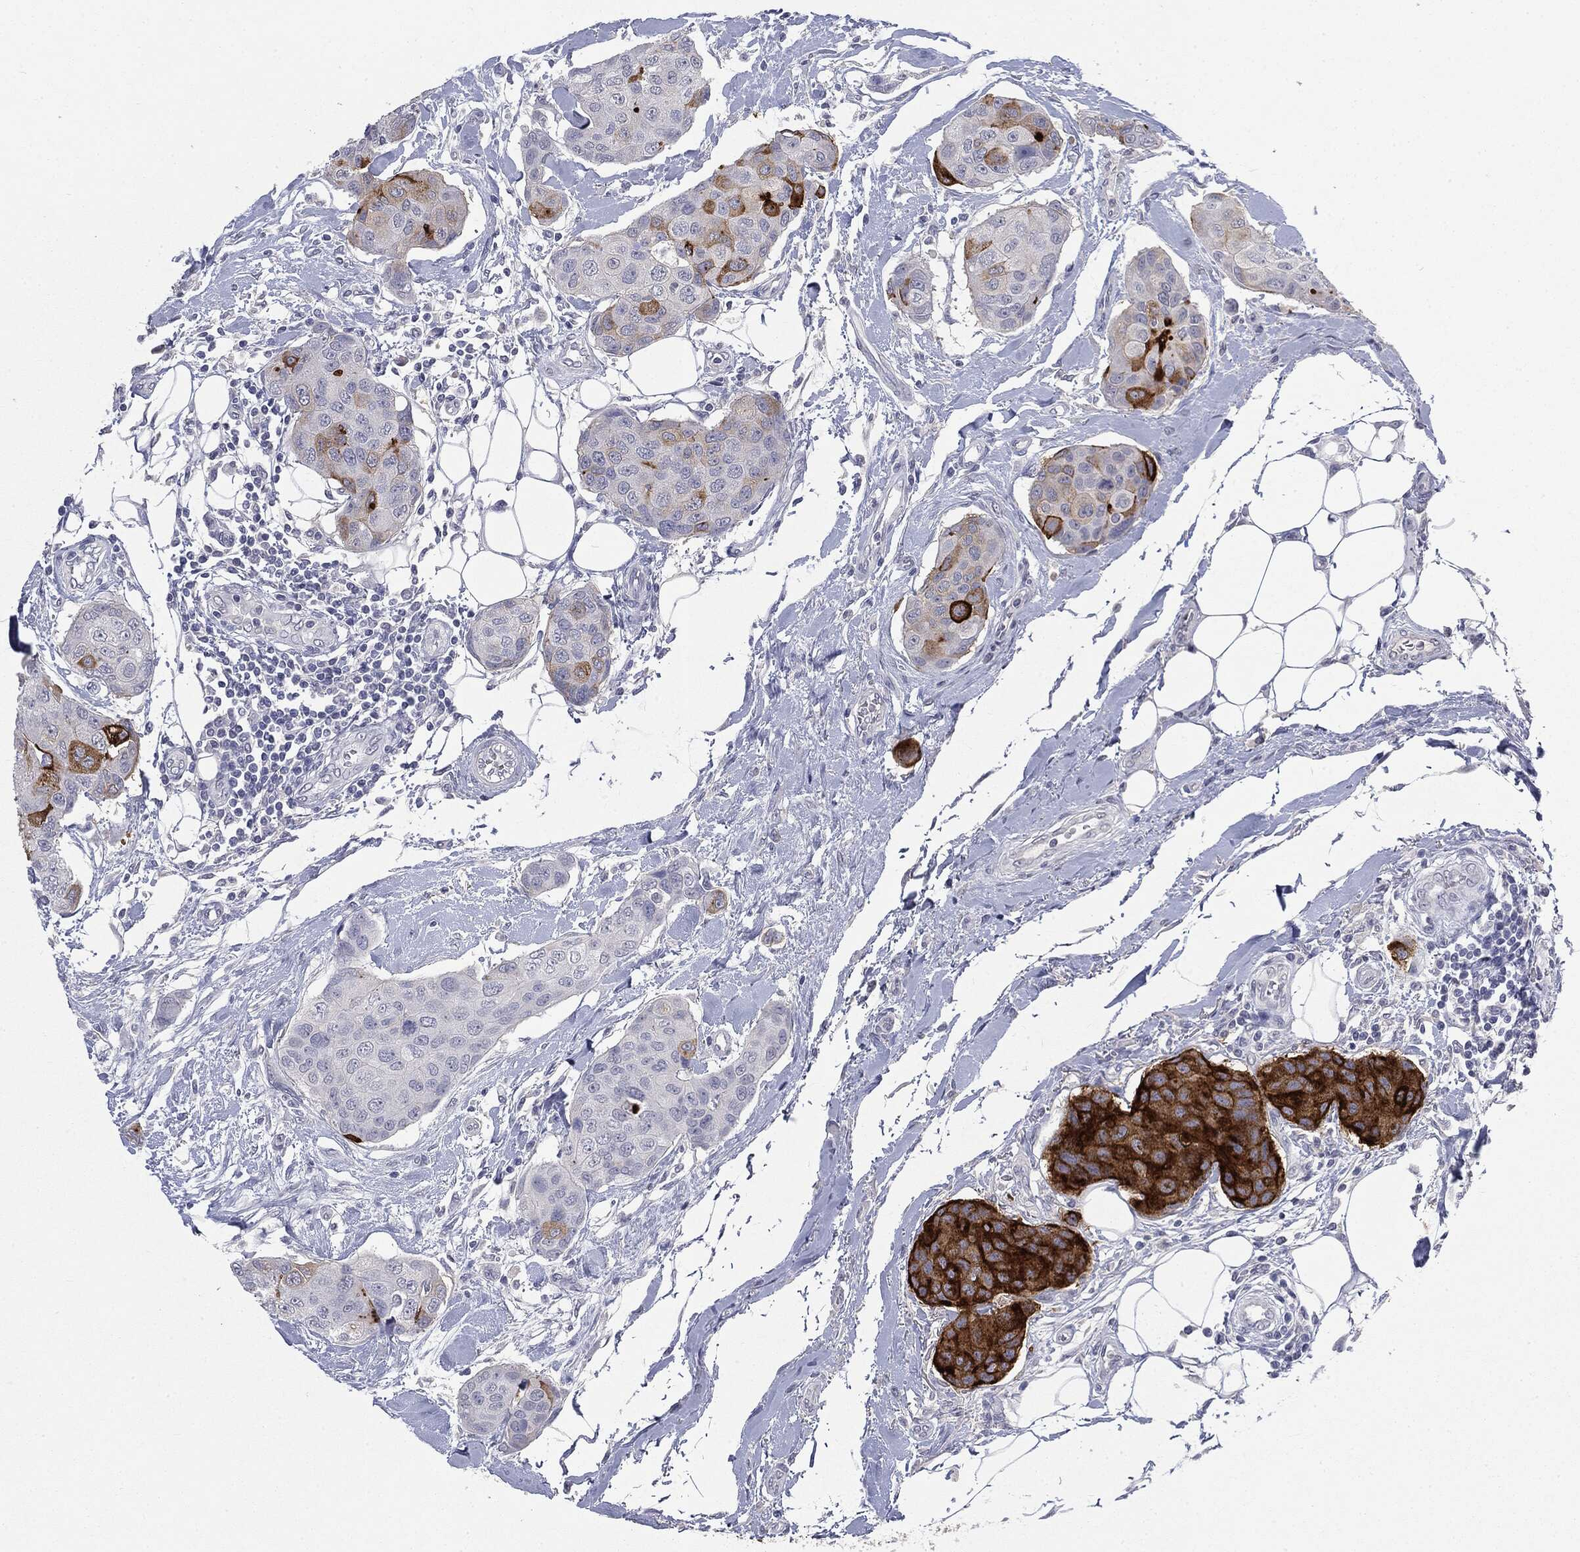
{"staining": {"intensity": "strong", "quantity": "<25%", "location": "cytoplasmic/membranous"}, "tissue": "breast cancer", "cell_type": "Tumor cells", "image_type": "cancer", "snomed": [{"axis": "morphology", "description": "Duct carcinoma"}, {"axis": "topography", "description": "Breast"}, {"axis": "topography", "description": "Lymph node"}], "caption": "Protein staining by immunohistochemistry (IHC) exhibits strong cytoplasmic/membranous staining in approximately <25% of tumor cells in breast cancer (infiltrating ductal carcinoma). The staining is performed using DAB (3,3'-diaminobenzidine) brown chromogen to label protein expression. The nuclei are counter-stained blue using hematoxylin.", "gene": "MUC1", "patient": {"sex": "female", "age": 80}}